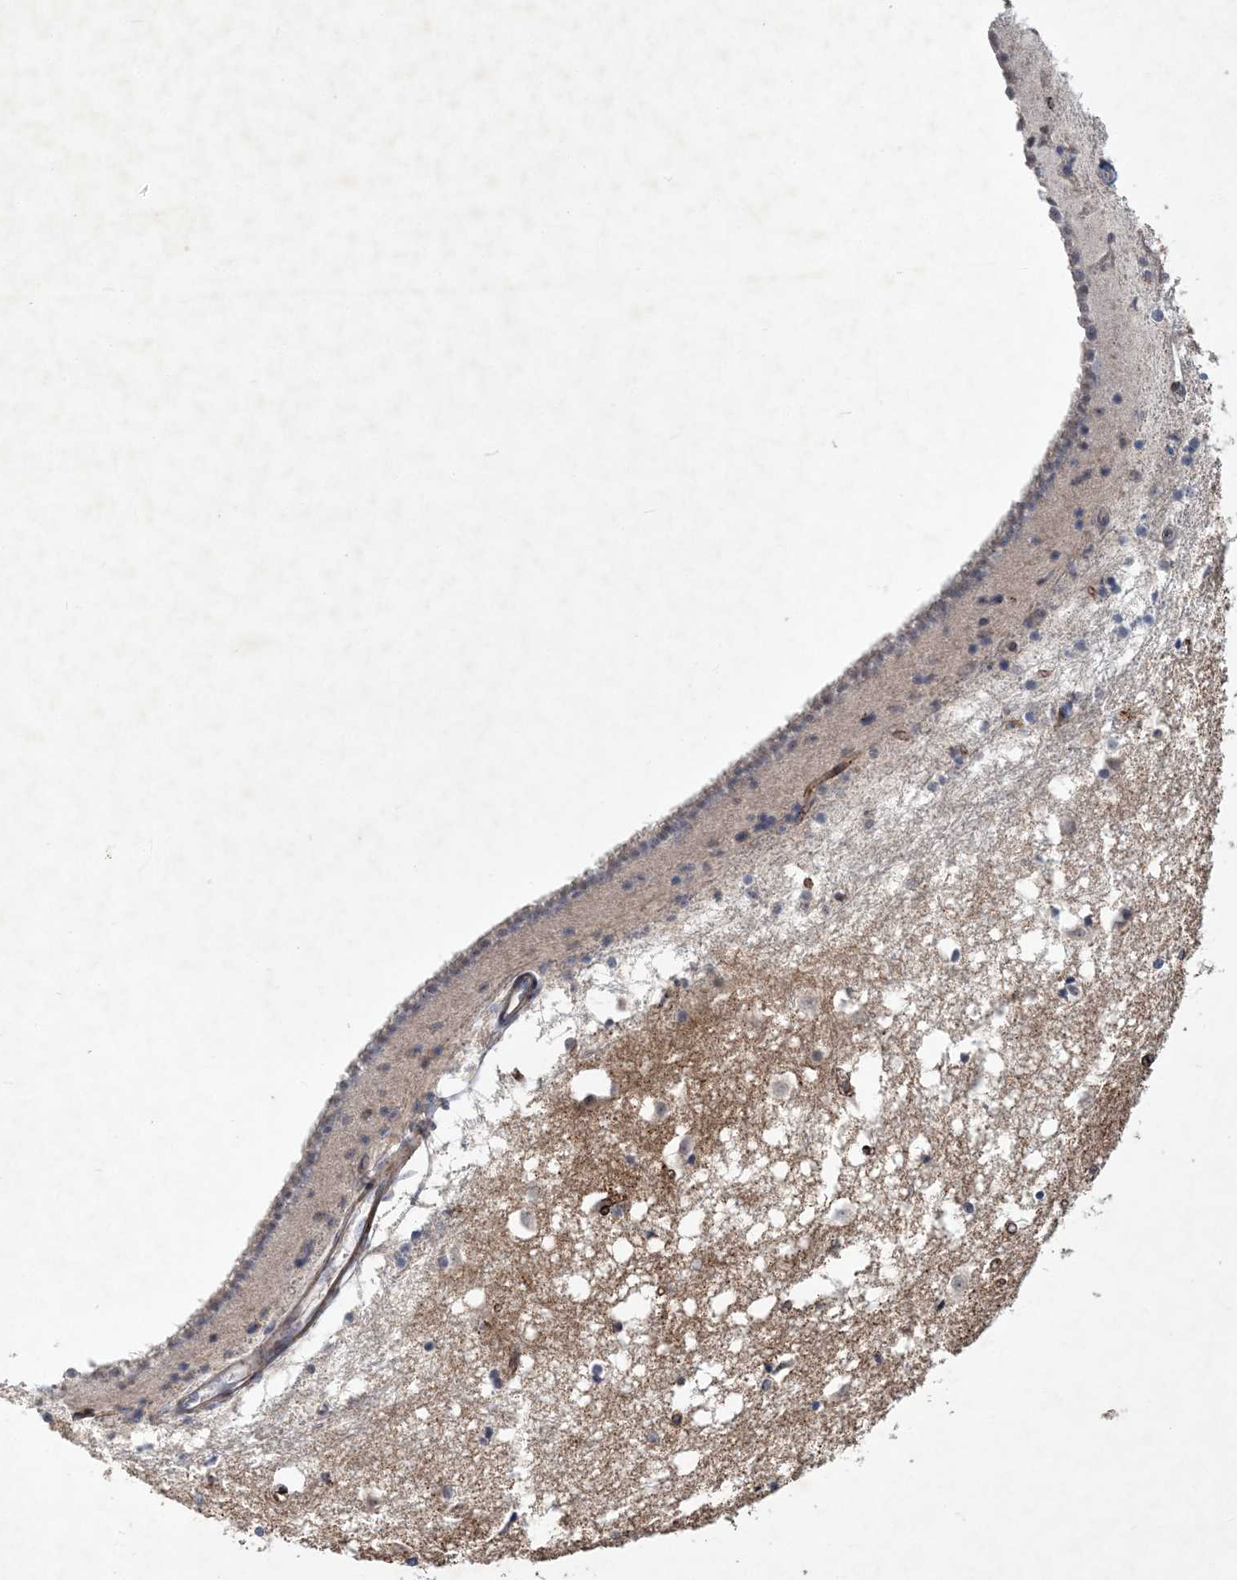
{"staining": {"intensity": "weak", "quantity": "<25%", "location": "cytoplasmic/membranous"}, "tissue": "caudate", "cell_type": "Glial cells", "image_type": "normal", "snomed": [{"axis": "morphology", "description": "Normal tissue, NOS"}, {"axis": "topography", "description": "Lateral ventricle wall"}], "caption": "Immunohistochemical staining of normal caudate exhibits no significant expression in glial cells.", "gene": "RNF25", "patient": {"sex": "male", "age": 45}}